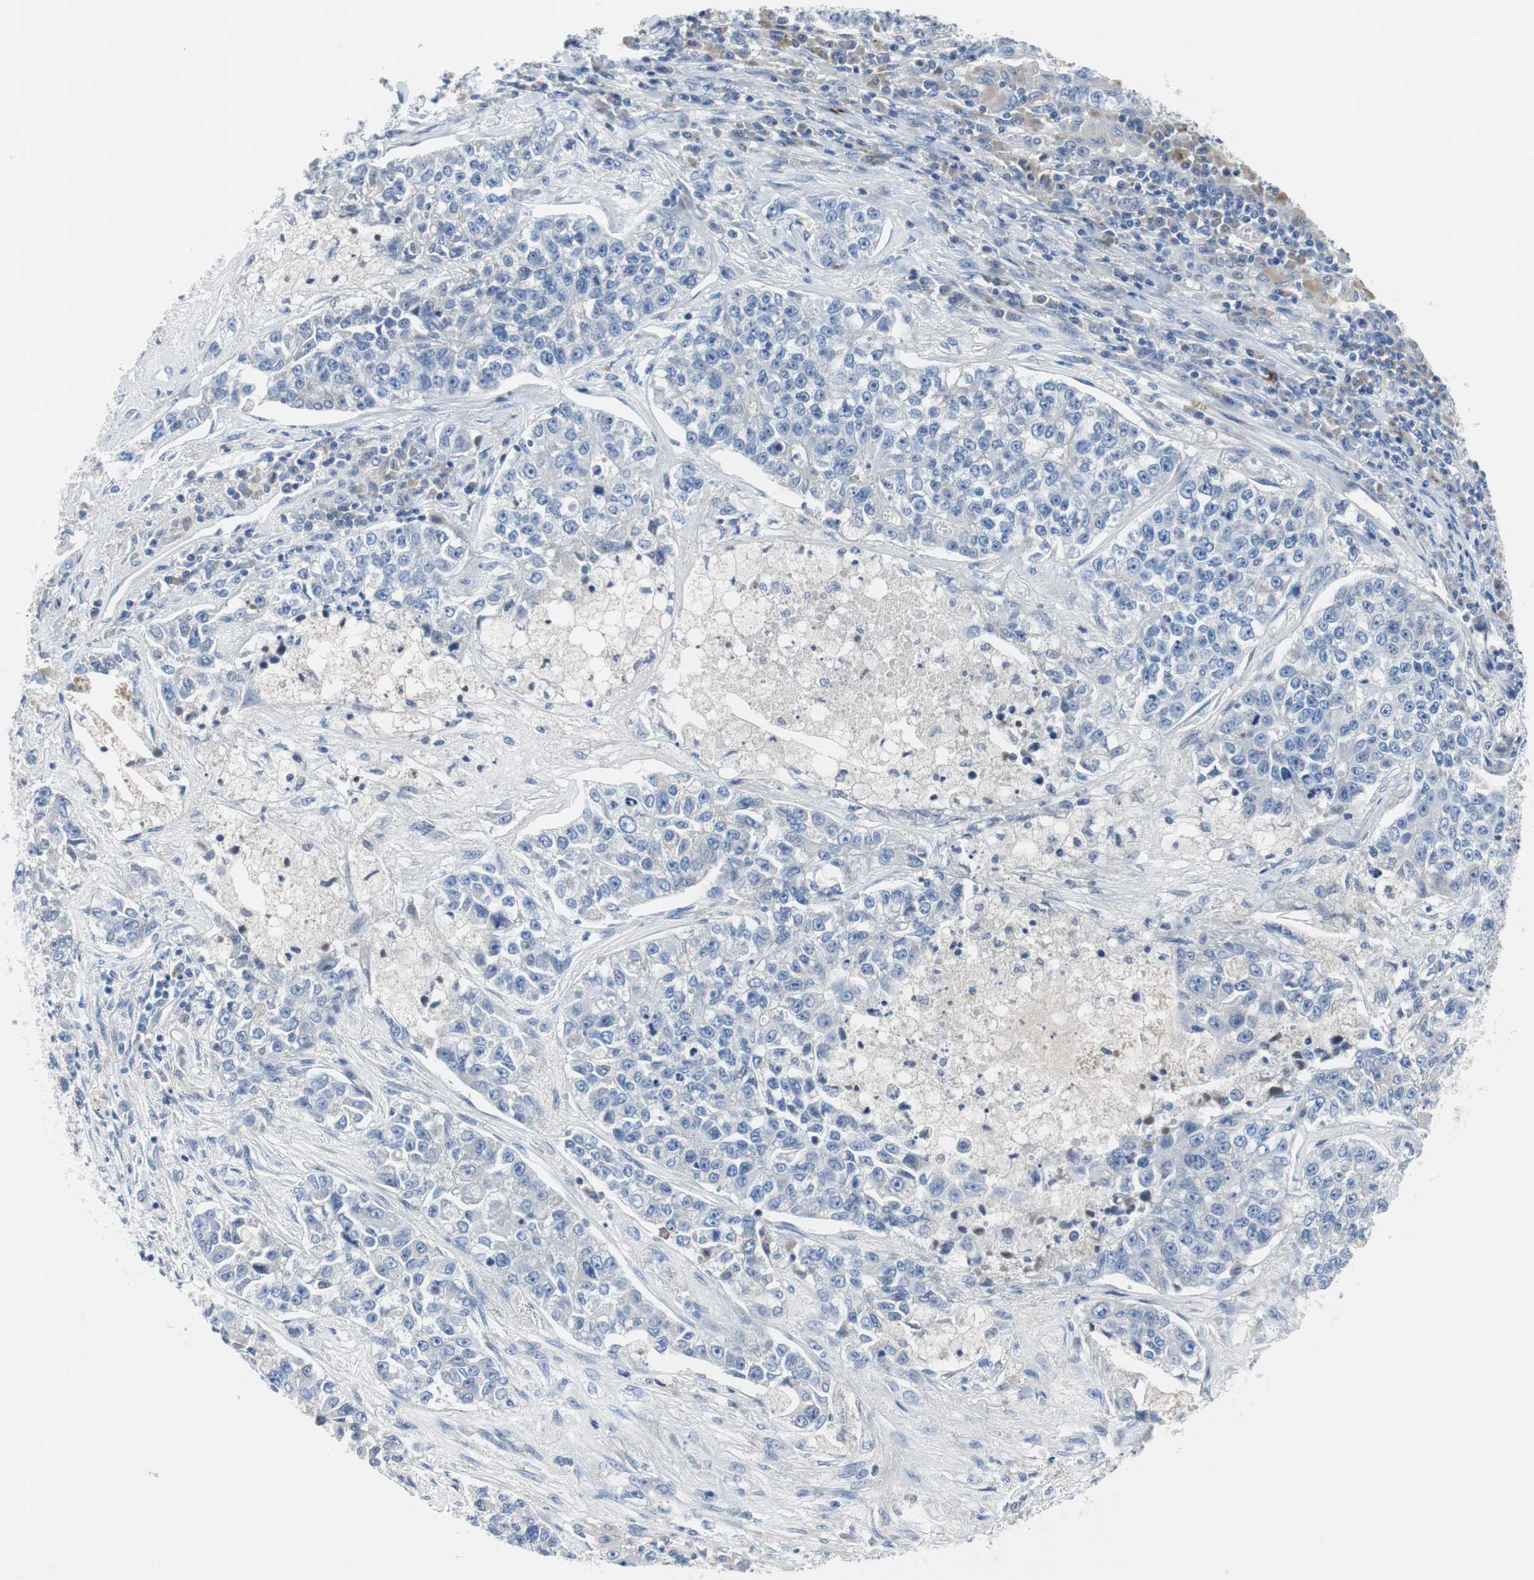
{"staining": {"intensity": "negative", "quantity": "none", "location": "none"}, "tissue": "lung cancer", "cell_type": "Tumor cells", "image_type": "cancer", "snomed": [{"axis": "morphology", "description": "Adenocarcinoma, NOS"}, {"axis": "topography", "description": "Lung"}], "caption": "There is no significant staining in tumor cells of lung adenocarcinoma. The staining is performed using DAB (3,3'-diaminobenzidine) brown chromogen with nuclei counter-stained in using hematoxylin.", "gene": "EEF2K", "patient": {"sex": "male", "age": 49}}